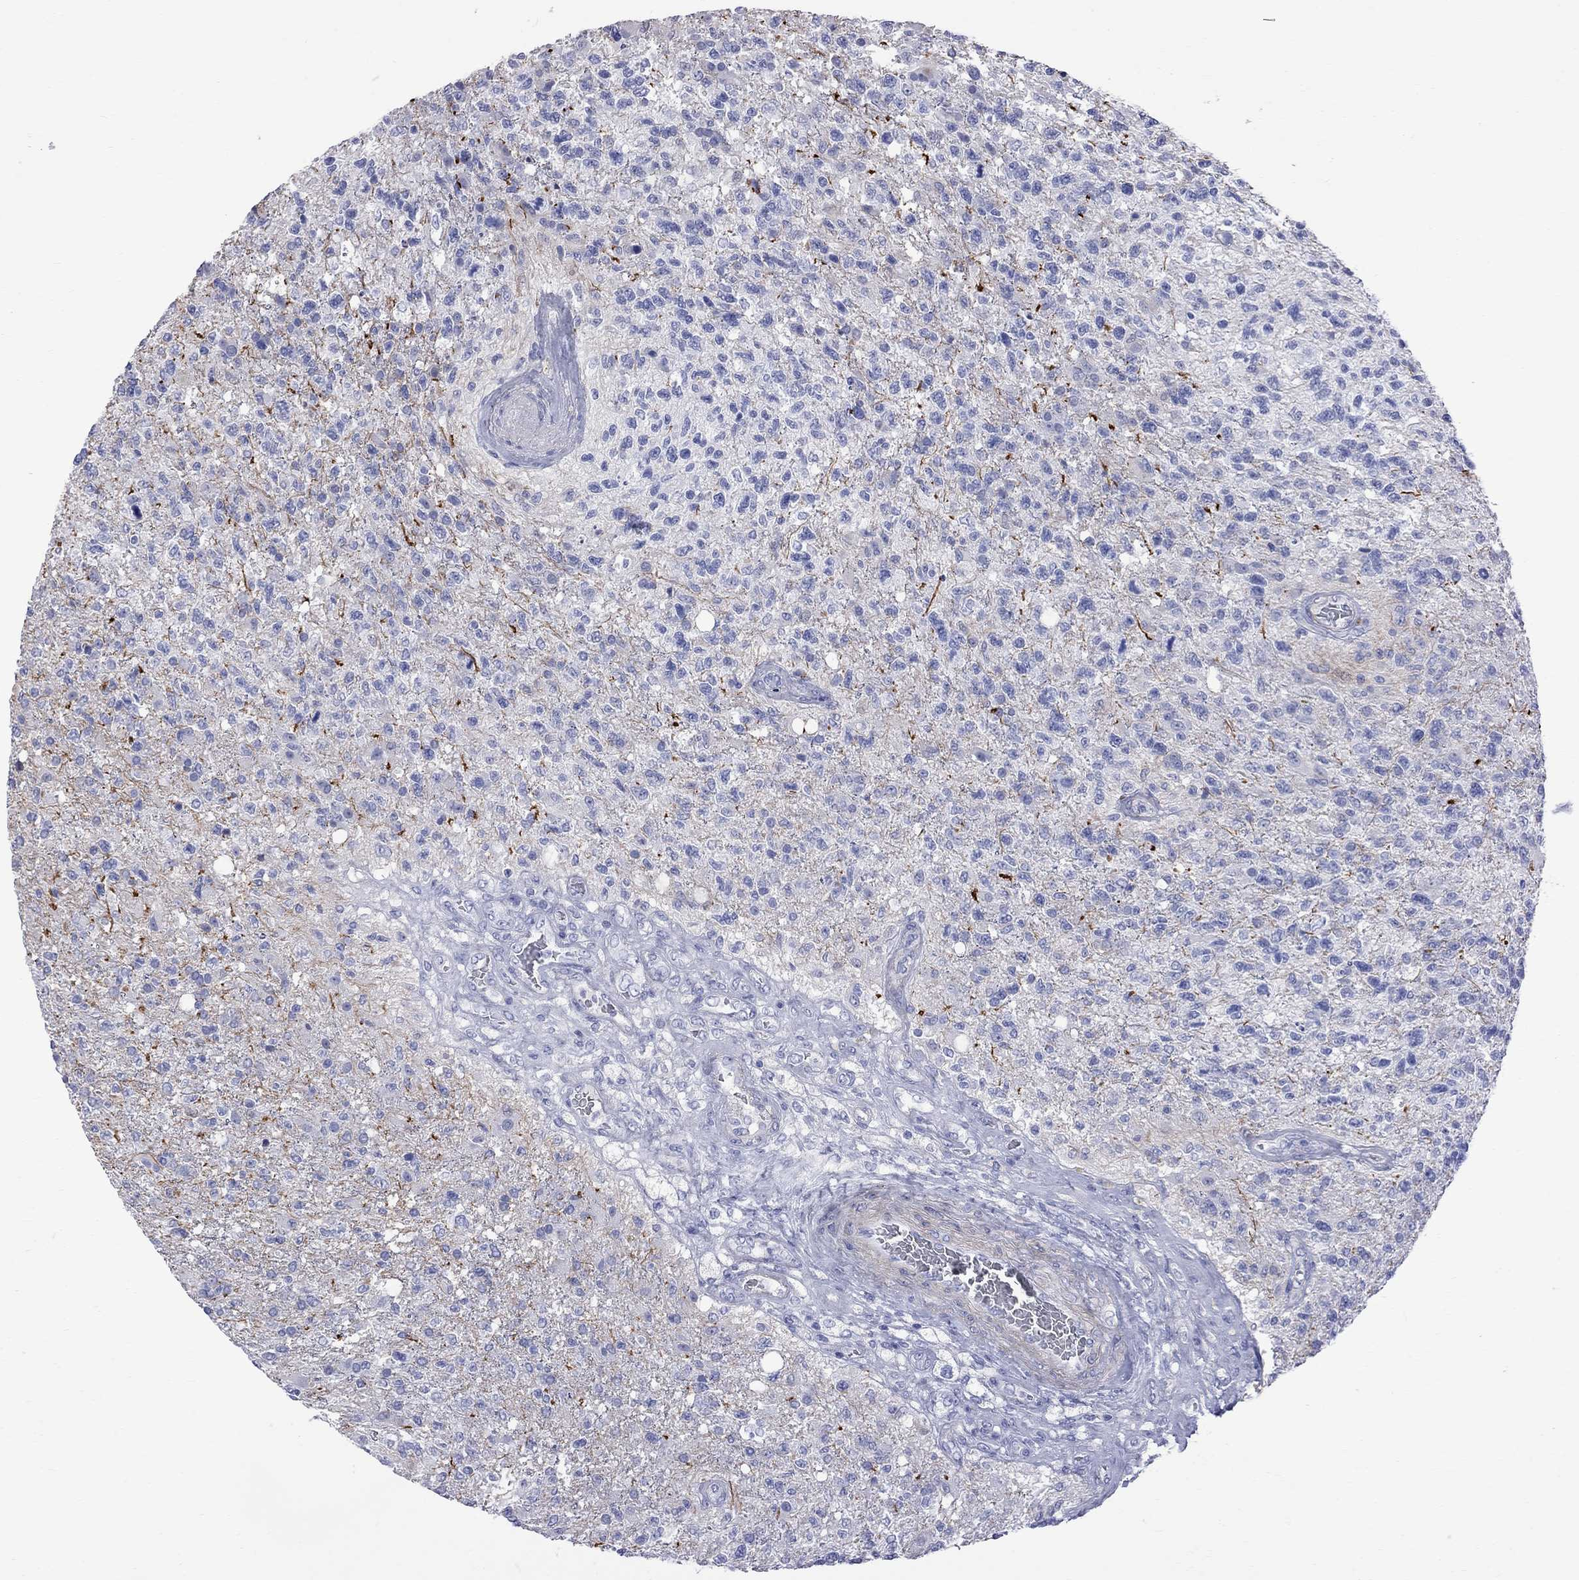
{"staining": {"intensity": "negative", "quantity": "none", "location": "none"}, "tissue": "glioma", "cell_type": "Tumor cells", "image_type": "cancer", "snomed": [{"axis": "morphology", "description": "Glioma, malignant, High grade"}, {"axis": "topography", "description": "Brain"}], "caption": "Immunohistochemistry (IHC) micrograph of neoplastic tissue: glioma stained with DAB demonstrates no significant protein expression in tumor cells.", "gene": "S100A3", "patient": {"sex": "male", "age": 56}}